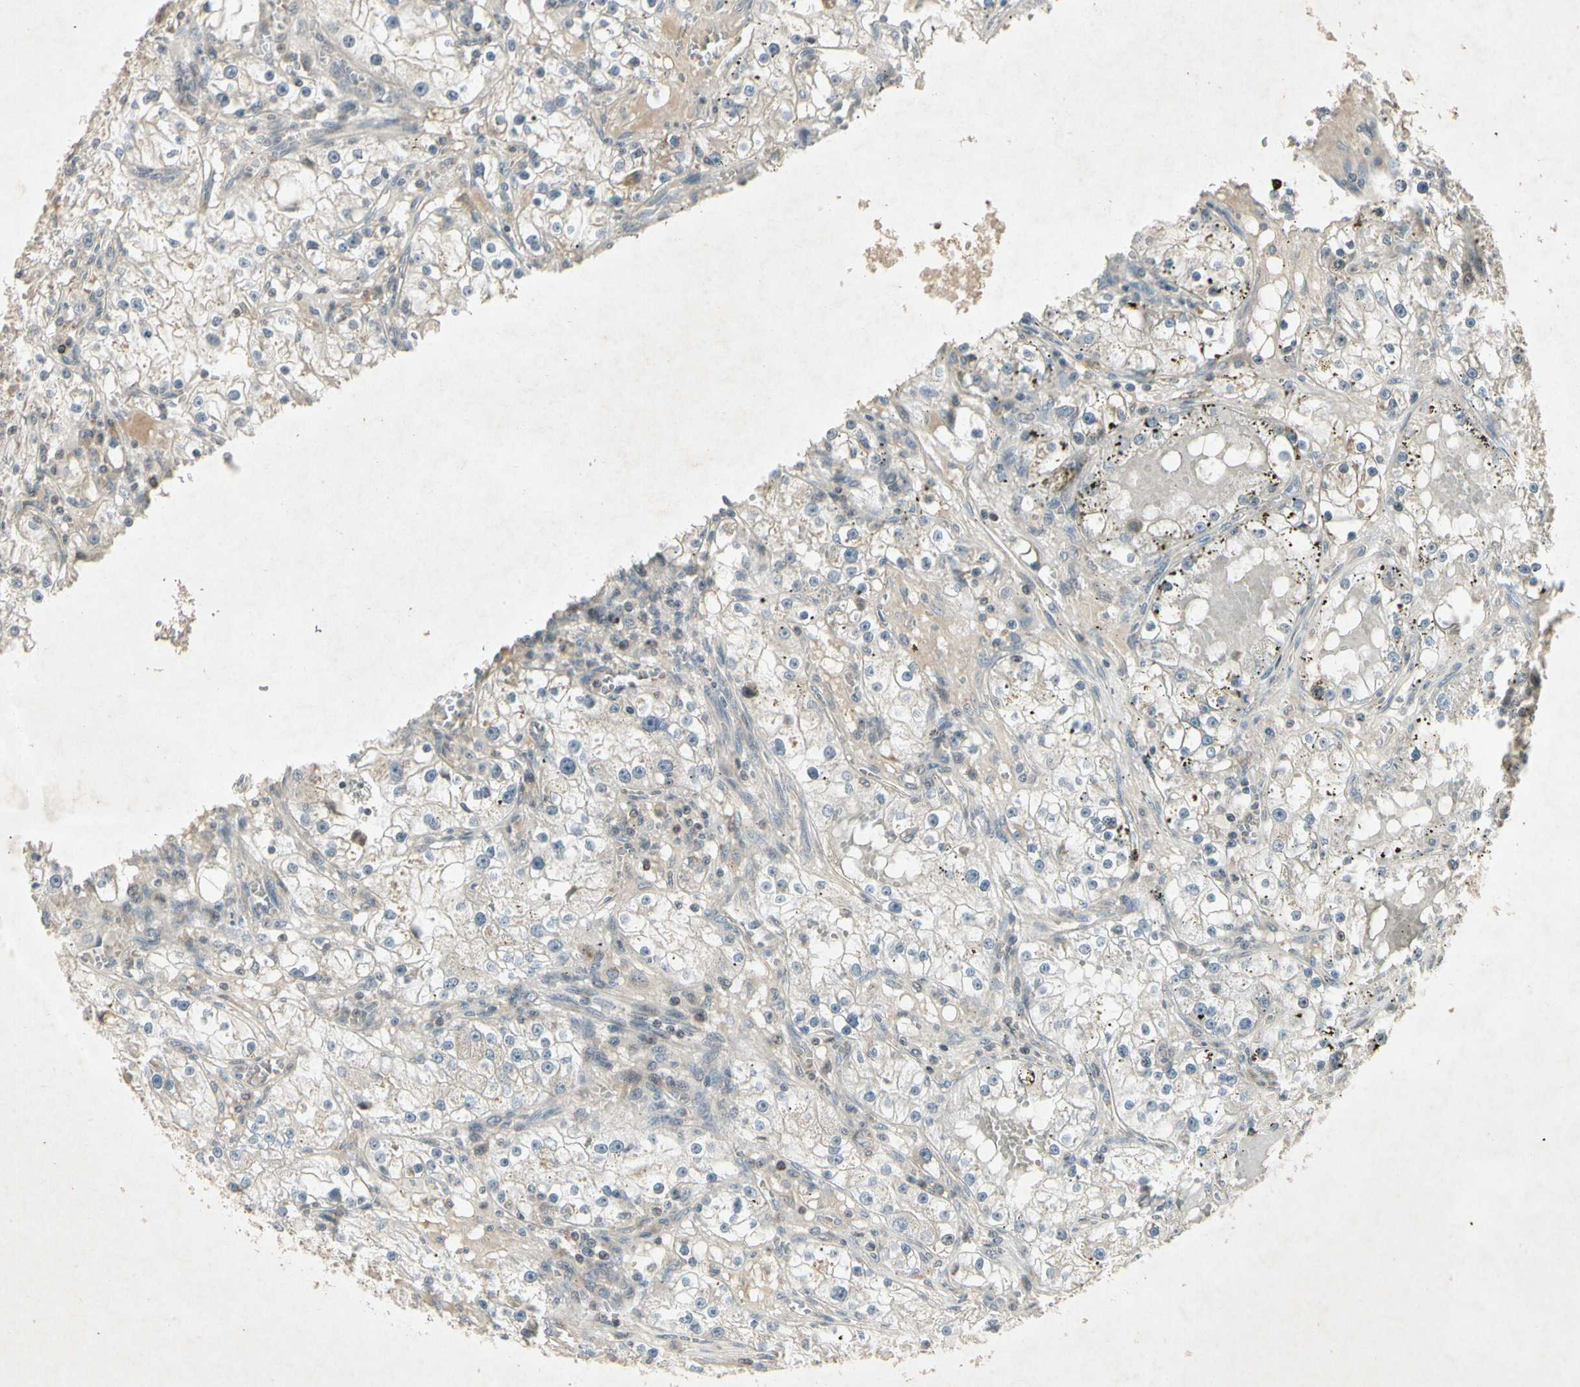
{"staining": {"intensity": "negative", "quantity": "none", "location": "none"}, "tissue": "renal cancer", "cell_type": "Tumor cells", "image_type": "cancer", "snomed": [{"axis": "morphology", "description": "Adenocarcinoma, NOS"}, {"axis": "topography", "description": "Kidney"}], "caption": "High power microscopy image of an IHC micrograph of renal adenocarcinoma, revealing no significant staining in tumor cells.", "gene": "TEK", "patient": {"sex": "male", "age": 56}}